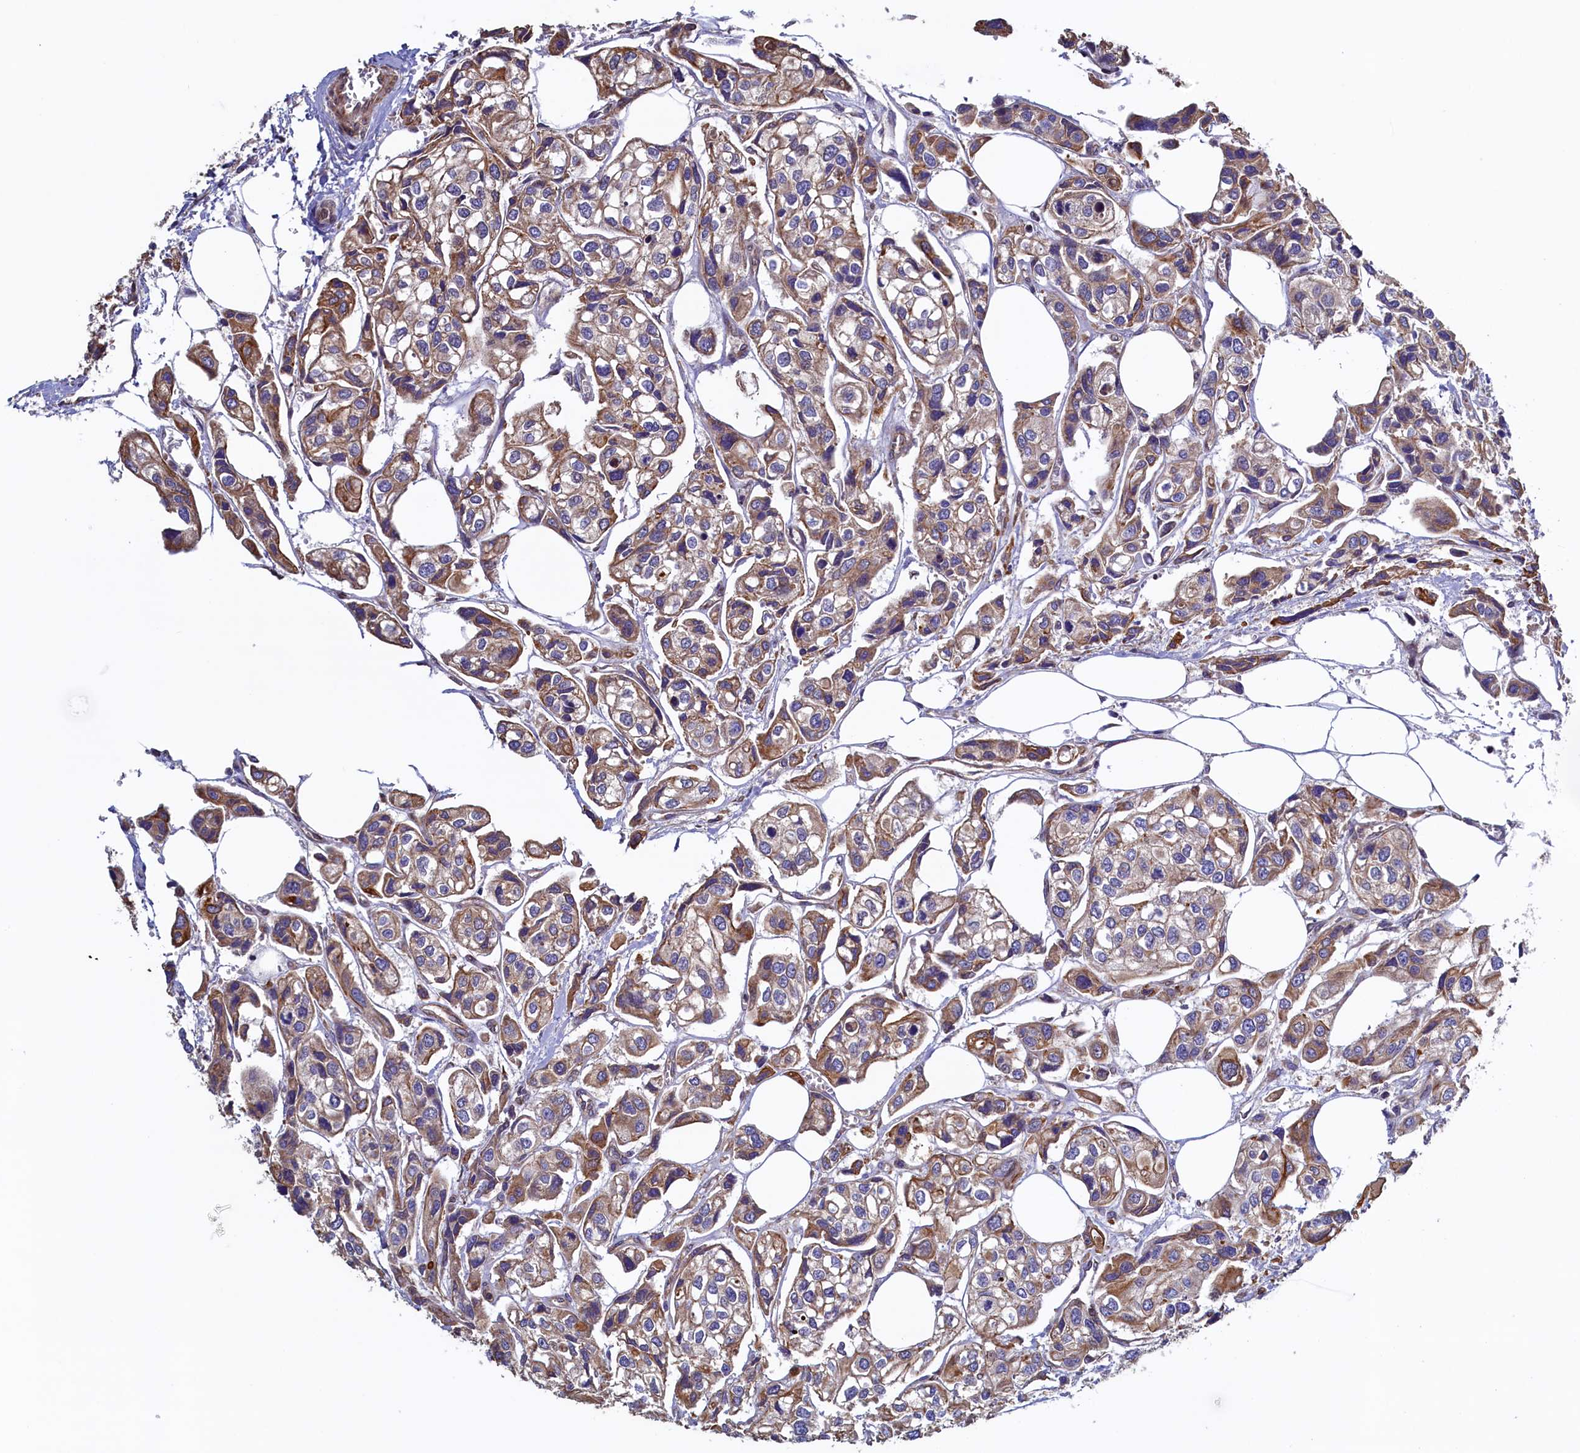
{"staining": {"intensity": "moderate", "quantity": "25%-75%", "location": "cytoplasmic/membranous"}, "tissue": "urothelial cancer", "cell_type": "Tumor cells", "image_type": "cancer", "snomed": [{"axis": "morphology", "description": "Urothelial carcinoma, High grade"}, {"axis": "topography", "description": "Urinary bladder"}], "caption": "IHC micrograph of neoplastic tissue: urothelial carcinoma (high-grade) stained using IHC displays medium levels of moderate protein expression localized specifically in the cytoplasmic/membranous of tumor cells, appearing as a cytoplasmic/membranous brown color.", "gene": "ATXN2L", "patient": {"sex": "male", "age": 67}}